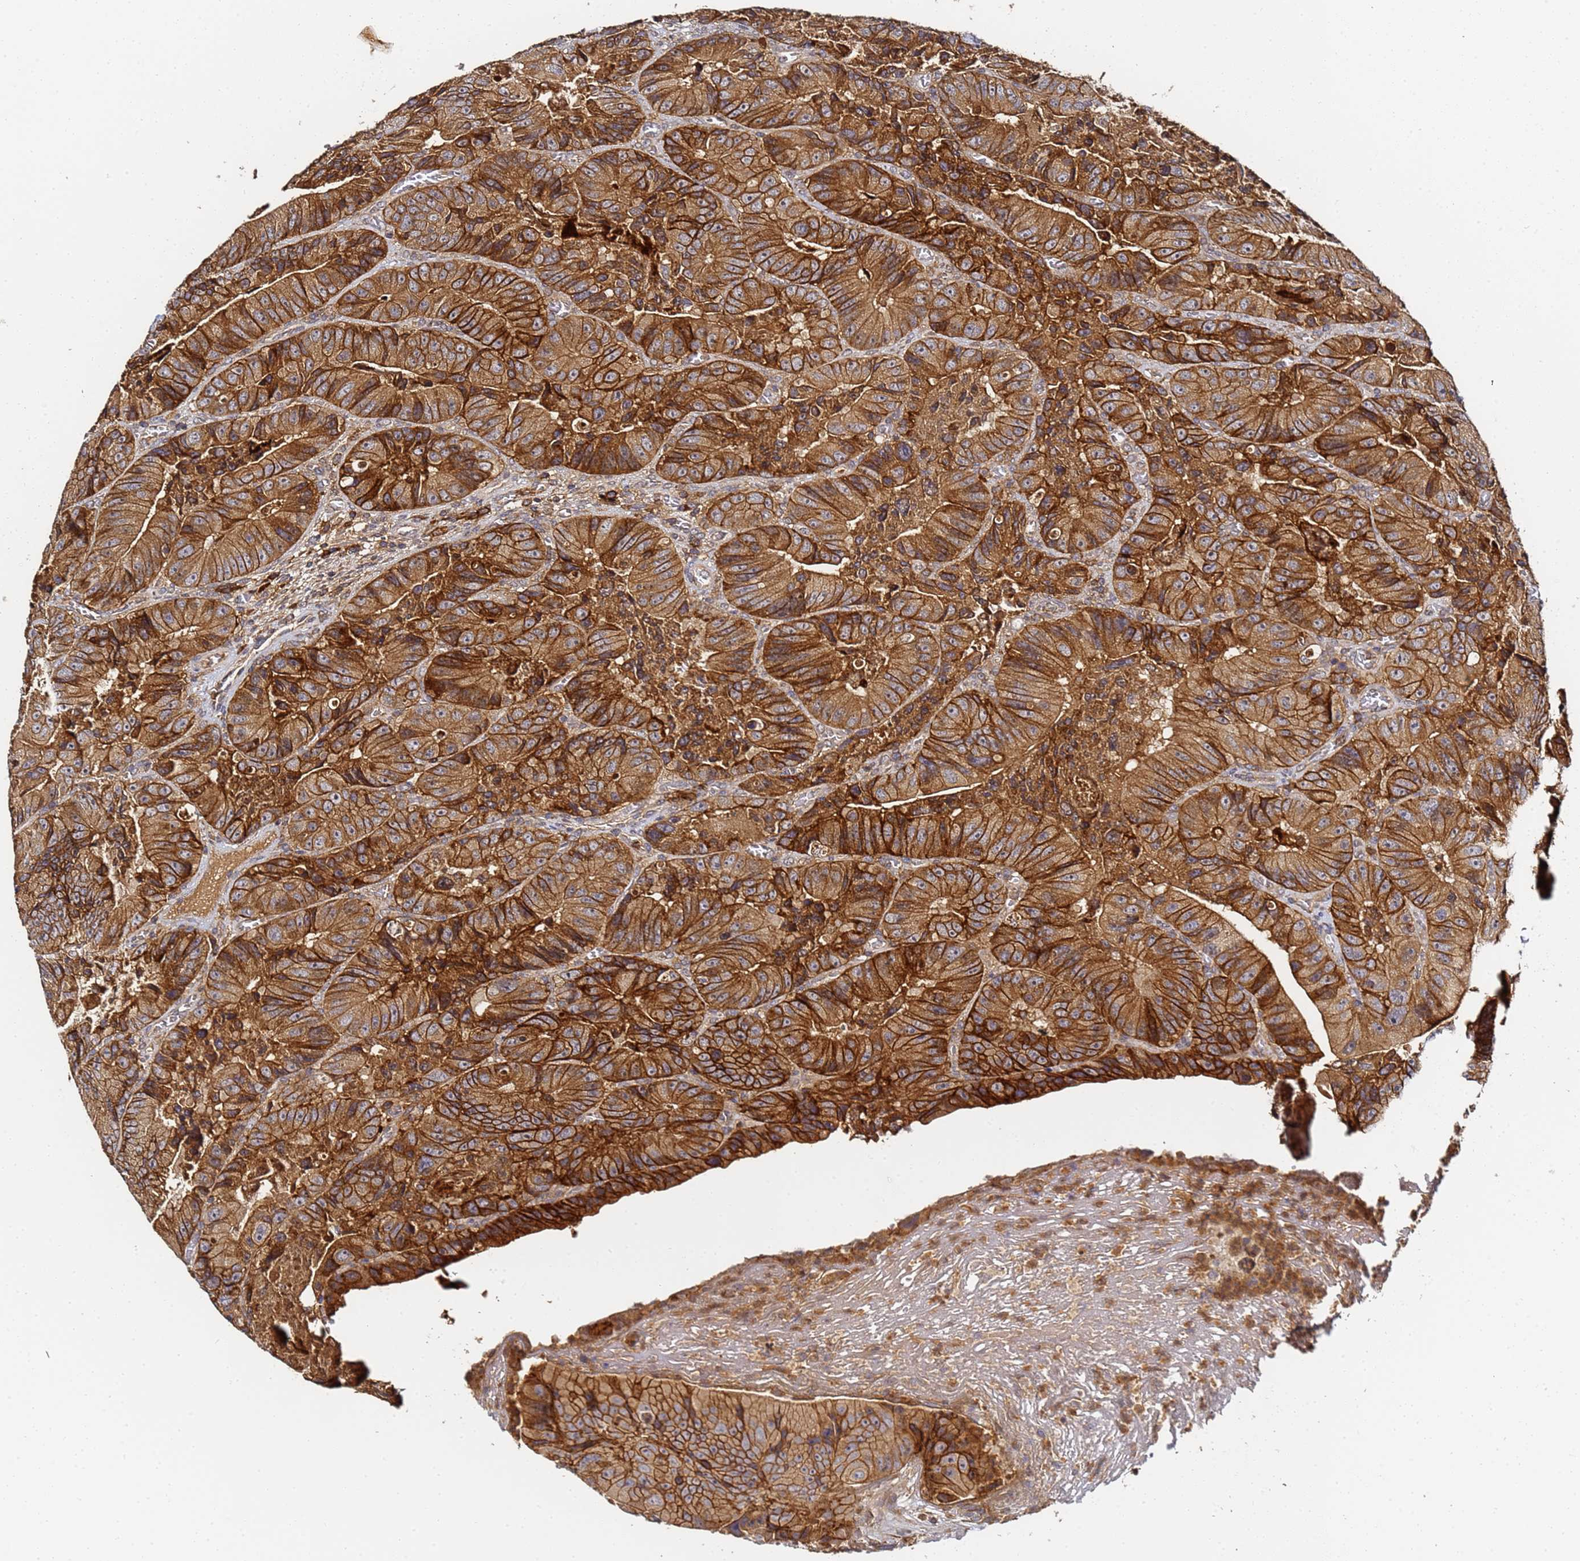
{"staining": {"intensity": "strong", "quantity": ">75%", "location": "cytoplasmic/membranous"}, "tissue": "colorectal cancer", "cell_type": "Tumor cells", "image_type": "cancer", "snomed": [{"axis": "morphology", "description": "Adenocarcinoma, NOS"}, {"axis": "topography", "description": "Colon"}], "caption": "Tumor cells demonstrate strong cytoplasmic/membranous staining in about >75% of cells in adenocarcinoma (colorectal).", "gene": "LRRC69", "patient": {"sex": "female", "age": 86}}